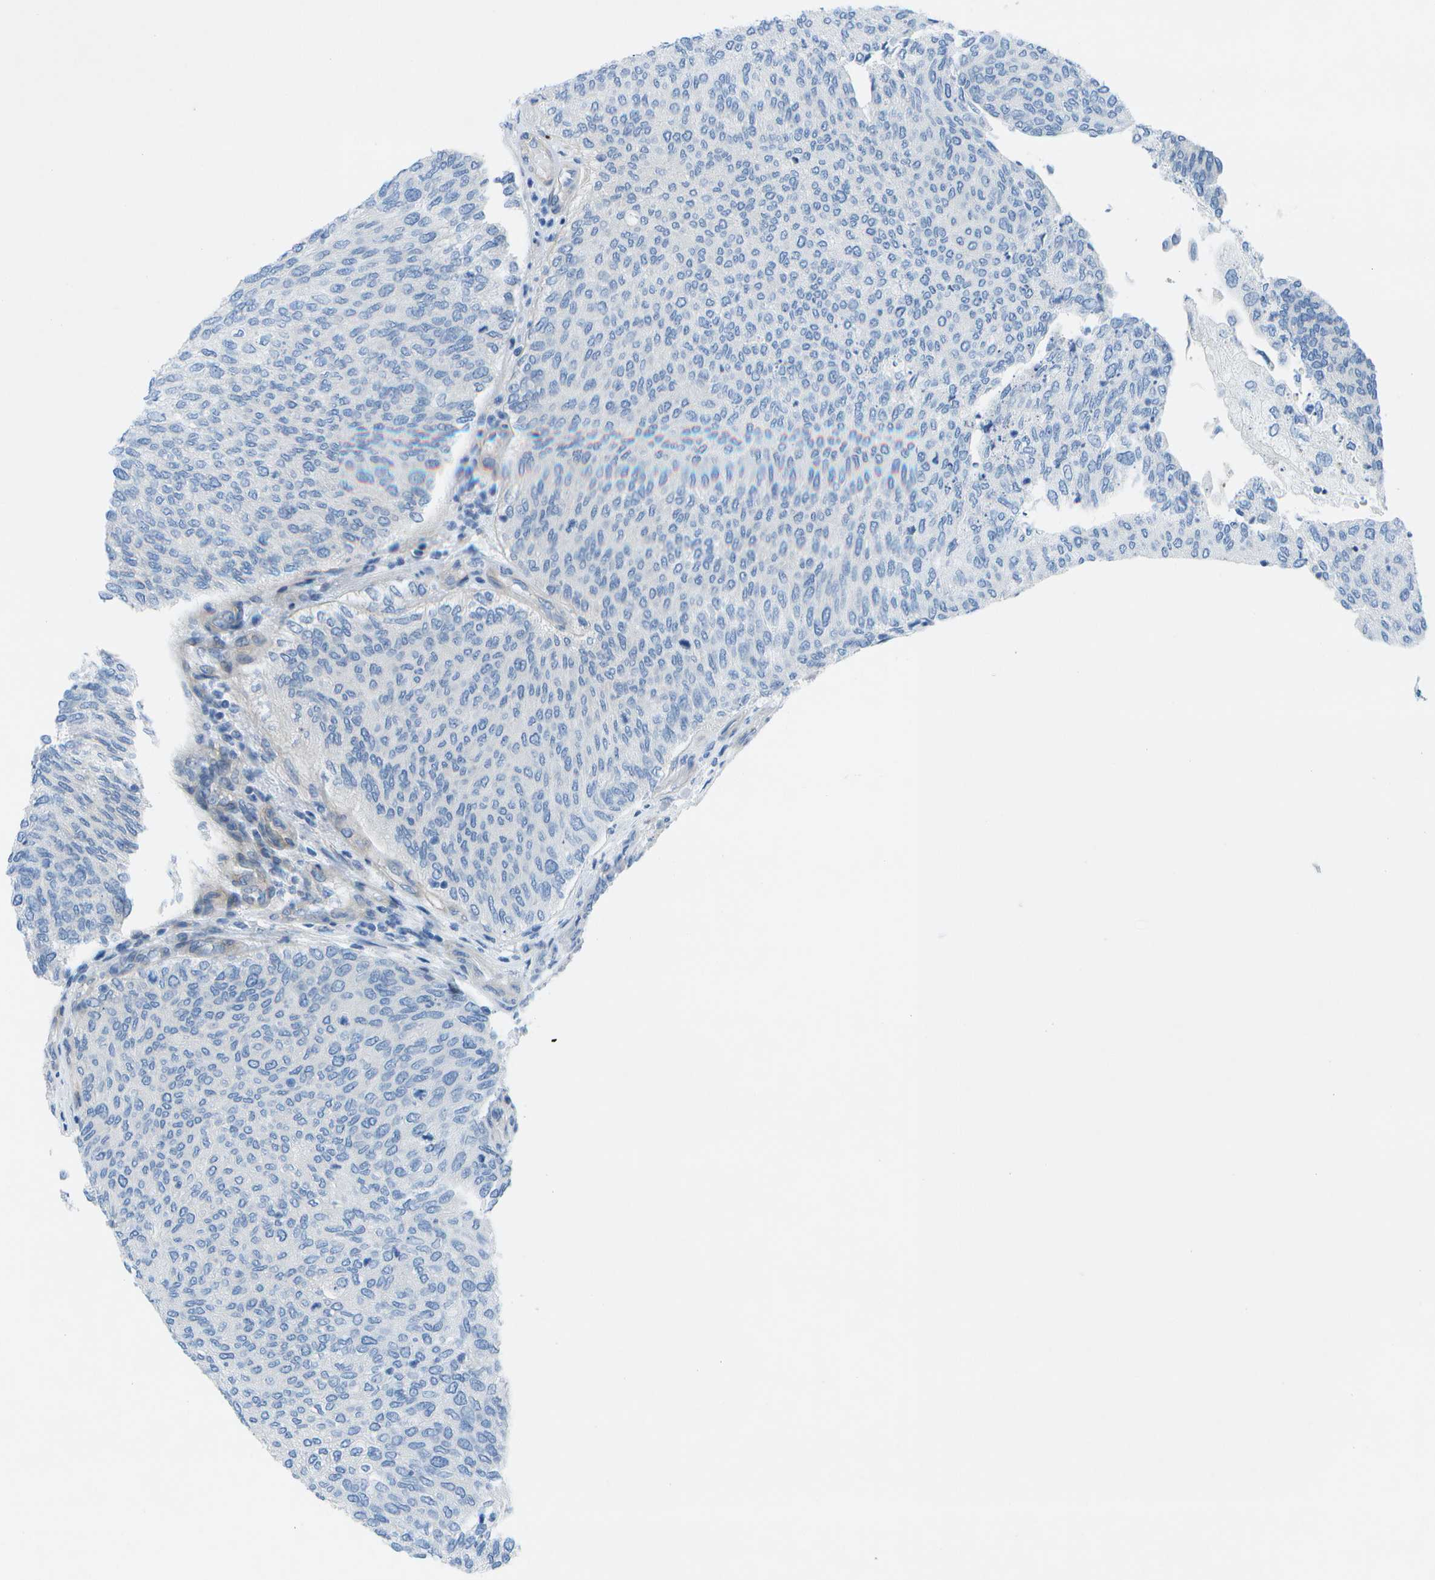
{"staining": {"intensity": "negative", "quantity": "none", "location": "none"}, "tissue": "urothelial cancer", "cell_type": "Tumor cells", "image_type": "cancer", "snomed": [{"axis": "morphology", "description": "Urothelial carcinoma, Low grade"}, {"axis": "topography", "description": "Urinary bladder"}], "caption": "Immunohistochemical staining of human low-grade urothelial carcinoma displays no significant positivity in tumor cells. The staining was performed using DAB to visualize the protein expression in brown, while the nuclei were stained in blue with hematoxylin (Magnification: 20x).", "gene": "SORBS3", "patient": {"sex": "female", "age": 79}}